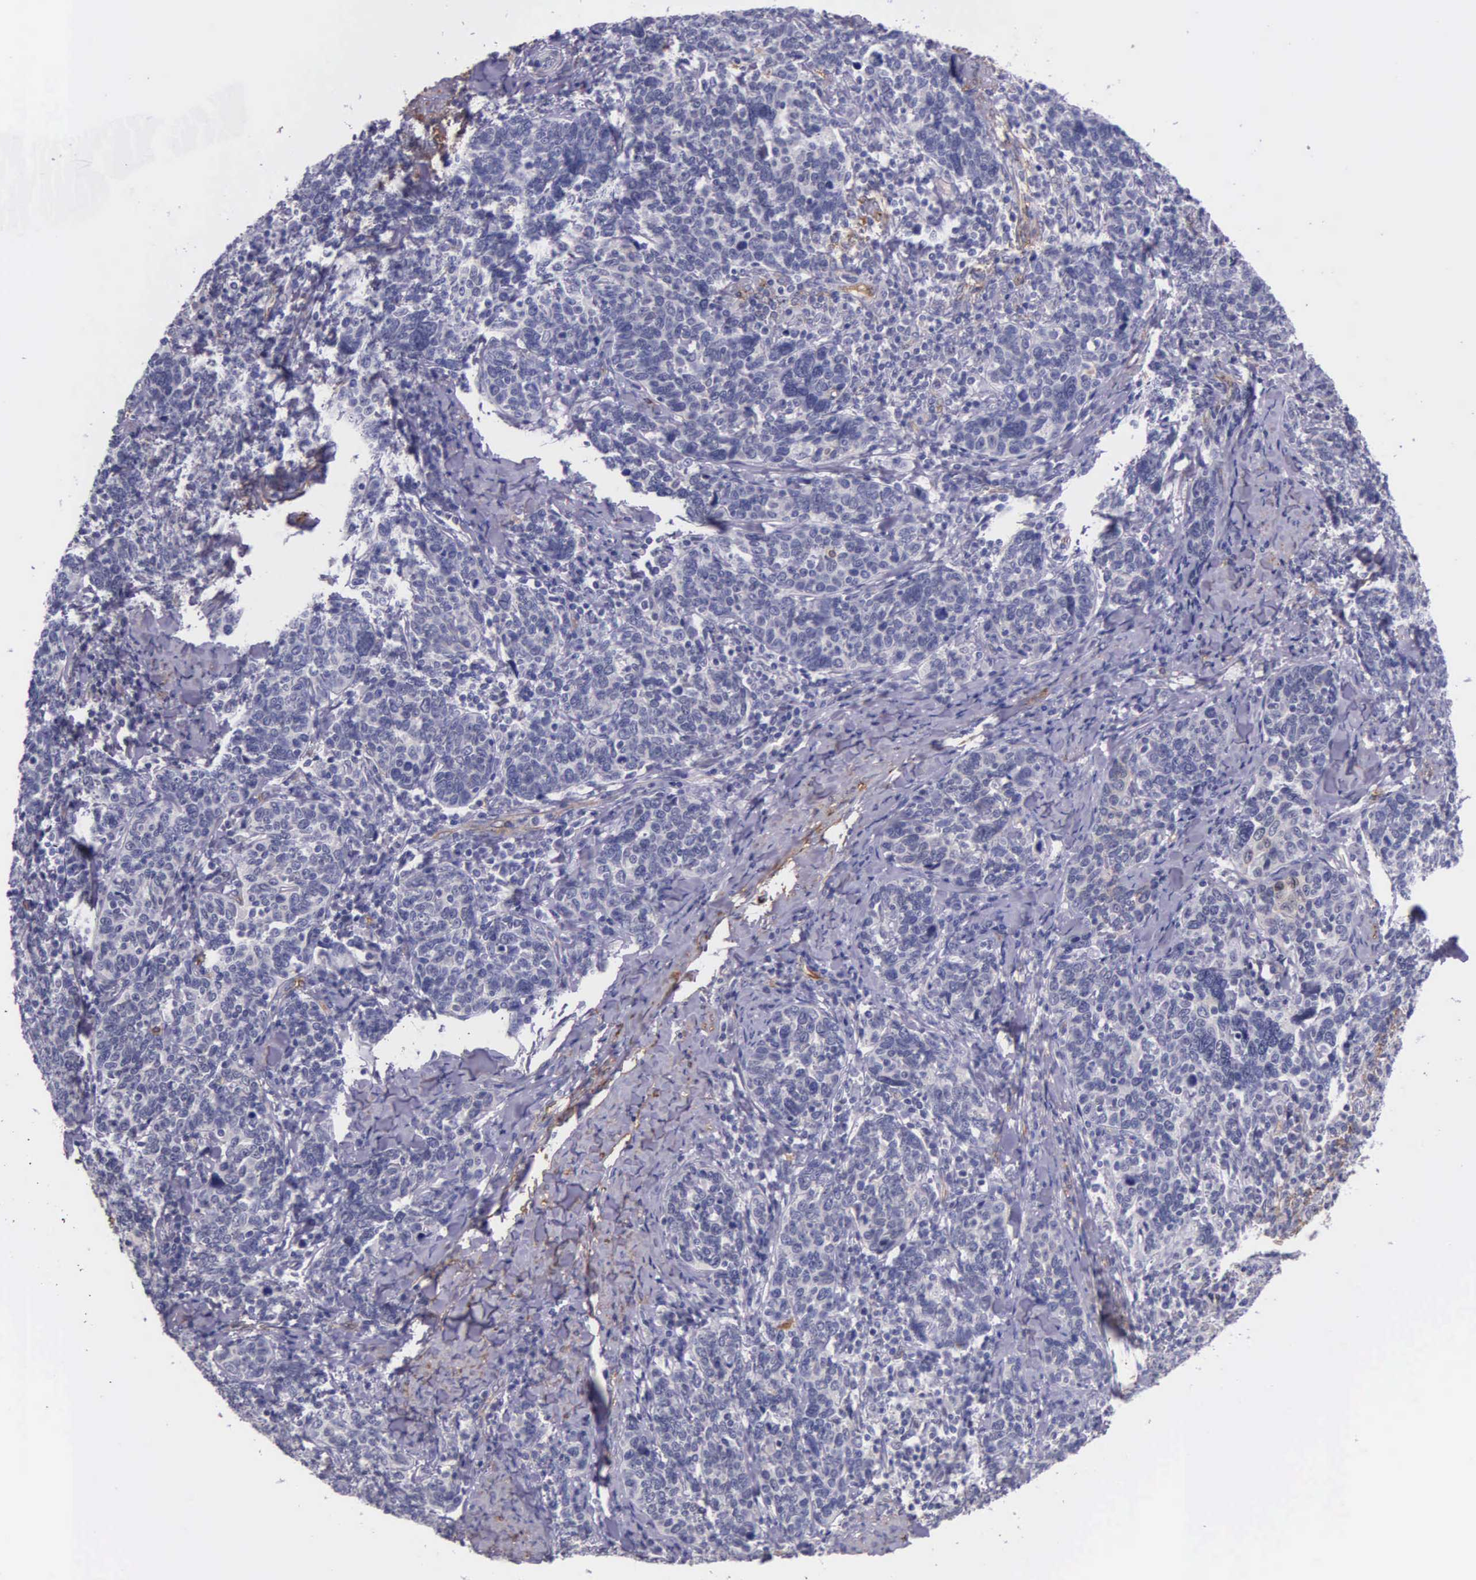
{"staining": {"intensity": "moderate", "quantity": "<25%", "location": "cytoplasmic/membranous"}, "tissue": "cervical cancer", "cell_type": "Tumor cells", "image_type": "cancer", "snomed": [{"axis": "morphology", "description": "Squamous cell carcinoma, NOS"}, {"axis": "topography", "description": "Cervix"}], "caption": "Protein analysis of squamous cell carcinoma (cervical) tissue shows moderate cytoplasmic/membranous staining in approximately <25% of tumor cells.", "gene": "AHNAK2", "patient": {"sex": "female", "age": 41}}